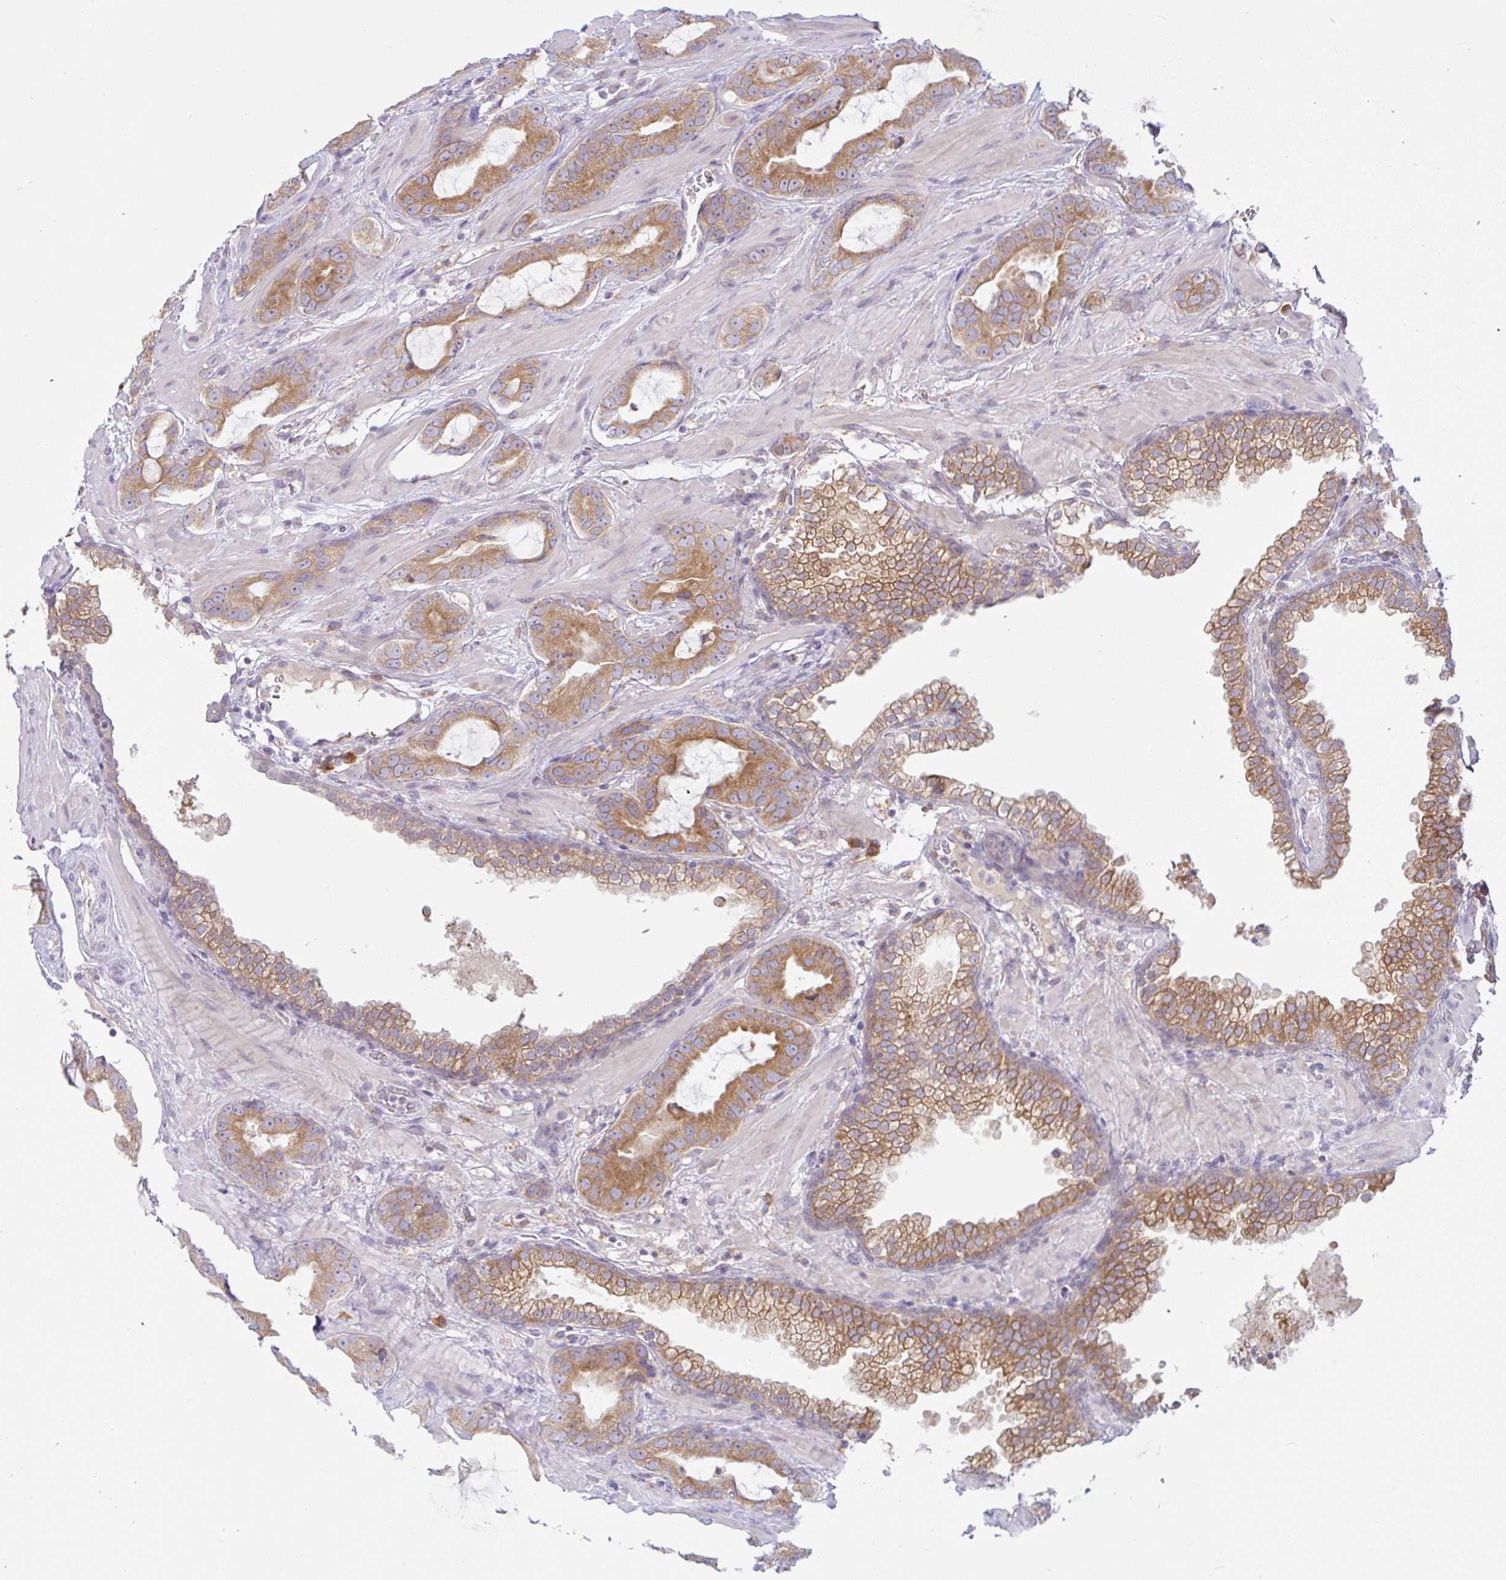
{"staining": {"intensity": "moderate", "quantity": ">75%", "location": "cytoplasmic/membranous"}, "tissue": "prostate cancer", "cell_type": "Tumor cells", "image_type": "cancer", "snomed": [{"axis": "morphology", "description": "Adenocarcinoma, Low grade"}, {"axis": "topography", "description": "Prostate"}], "caption": "Protein expression by immunohistochemistry (IHC) exhibits moderate cytoplasmic/membranous staining in about >75% of tumor cells in prostate adenocarcinoma (low-grade).", "gene": "DERL2", "patient": {"sex": "male", "age": 62}}